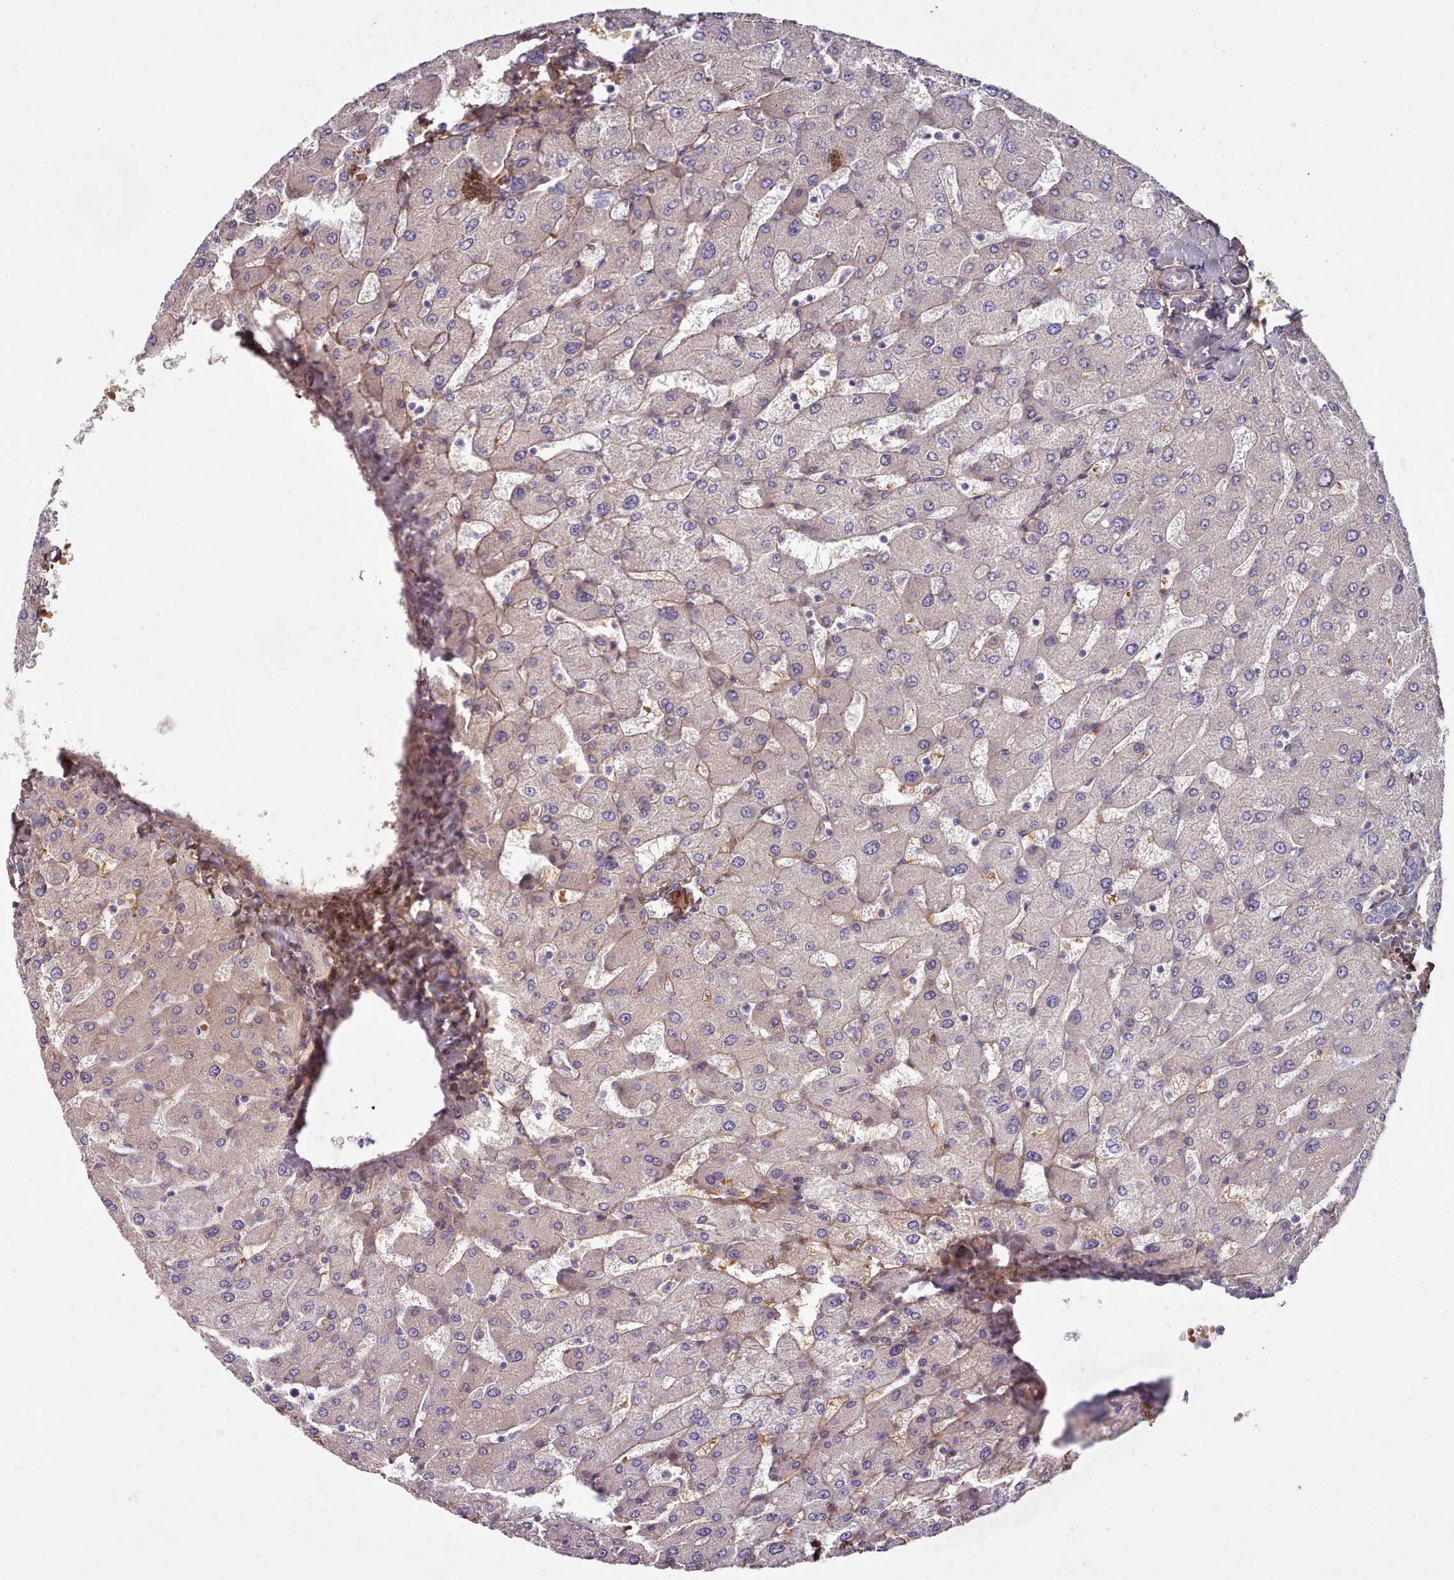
{"staining": {"intensity": "negative", "quantity": "none", "location": "none"}, "tissue": "liver", "cell_type": "Cholangiocytes", "image_type": "normal", "snomed": [{"axis": "morphology", "description": "Normal tissue, NOS"}, {"axis": "topography", "description": "Liver"}], "caption": "Liver was stained to show a protein in brown. There is no significant positivity in cholangiocytes. The staining is performed using DAB (3,3'-diaminobenzidine) brown chromogen with nuclei counter-stained in using hematoxylin.", "gene": "CLNS1A", "patient": {"sex": "male", "age": 55}}